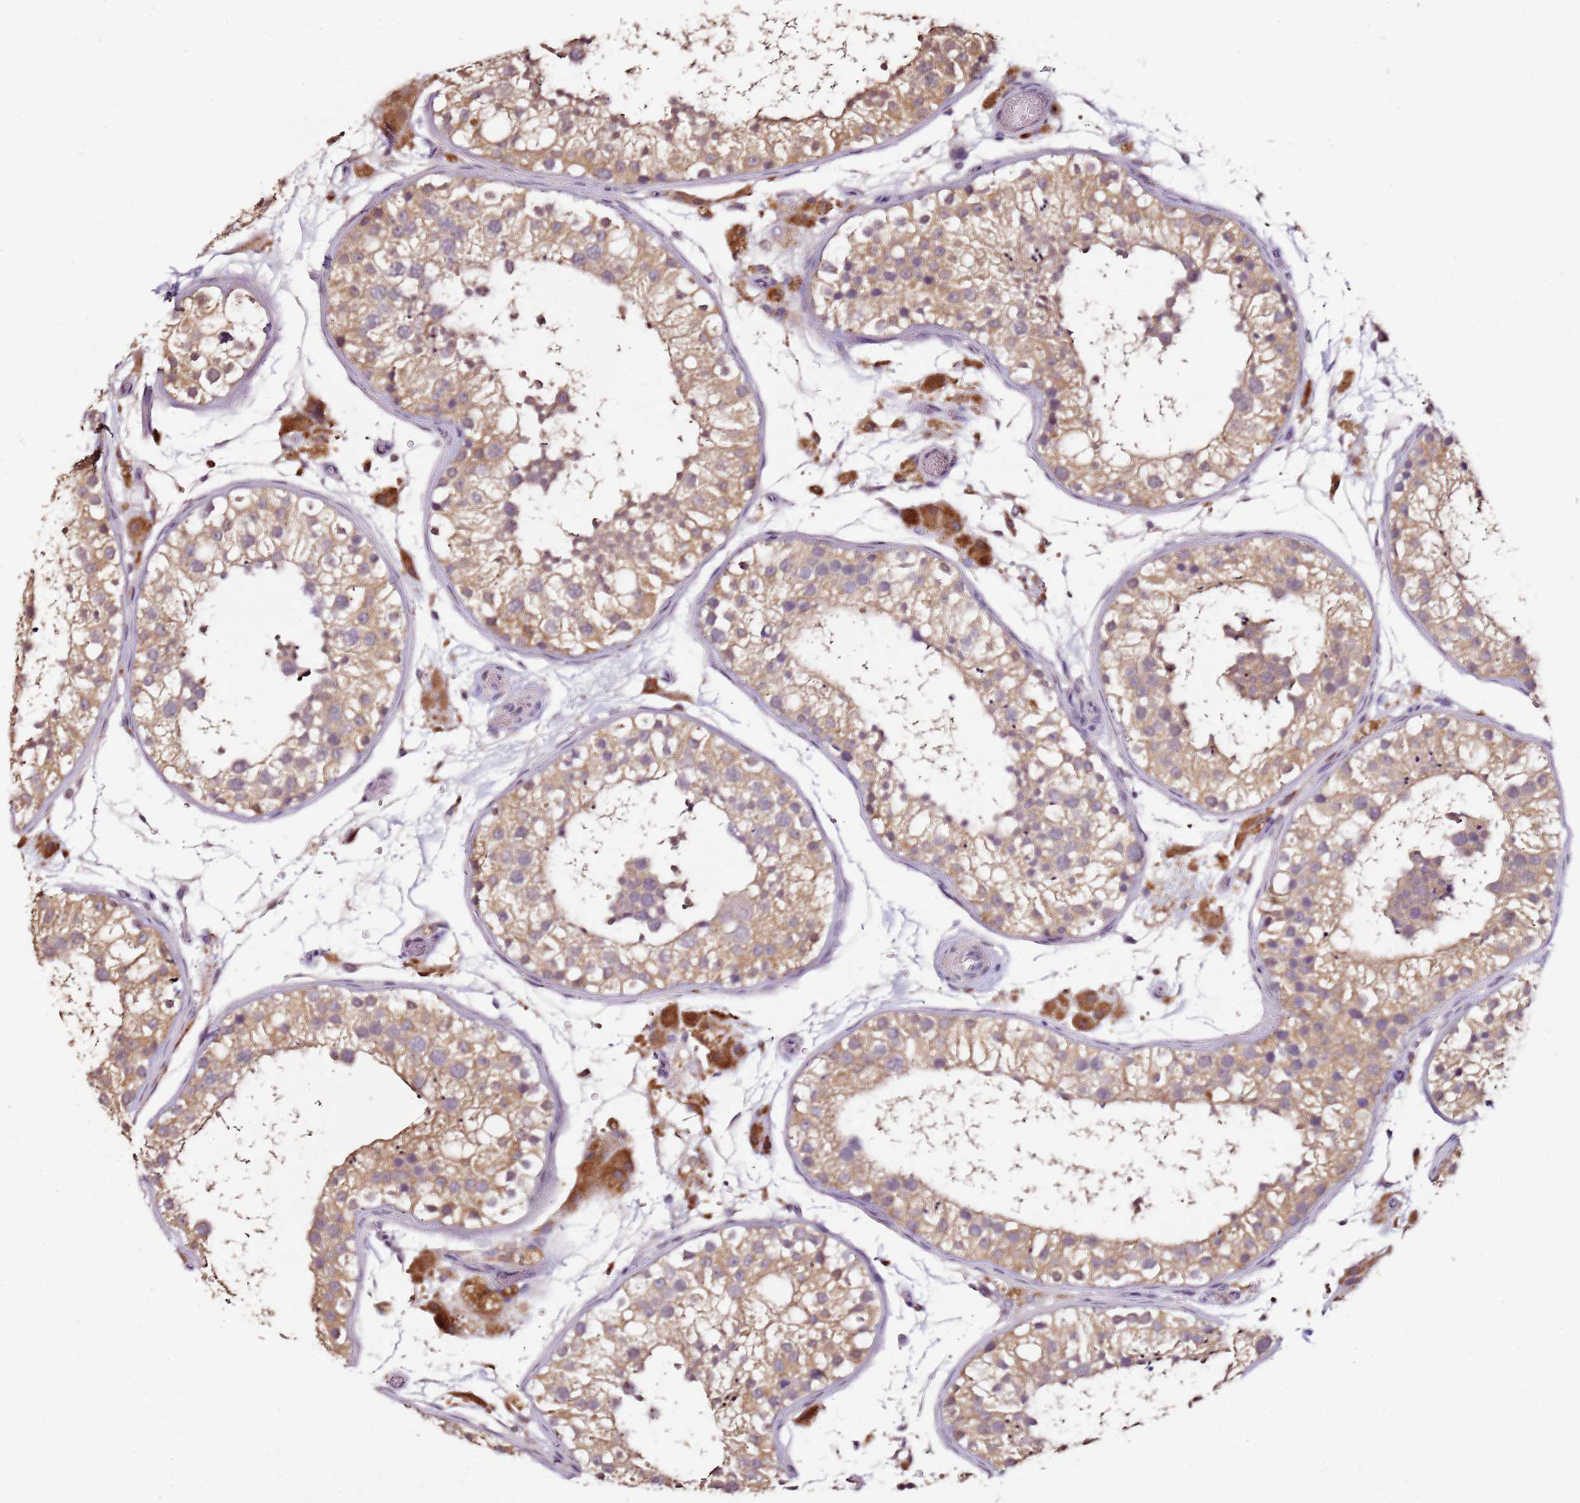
{"staining": {"intensity": "moderate", "quantity": "25%-75%", "location": "cytoplasmic/membranous"}, "tissue": "testis", "cell_type": "Cells in seminiferous ducts", "image_type": "normal", "snomed": [{"axis": "morphology", "description": "Normal tissue, NOS"}, {"axis": "topography", "description": "Testis"}], "caption": "IHC staining of benign testis, which displays medium levels of moderate cytoplasmic/membranous positivity in approximately 25%-75% of cells in seminiferous ducts indicating moderate cytoplasmic/membranous protein staining. The staining was performed using DAB (brown) for protein detection and nuclei were counterstained in hematoxylin (blue).", "gene": "MDH1", "patient": {"sex": "male", "age": 26}}